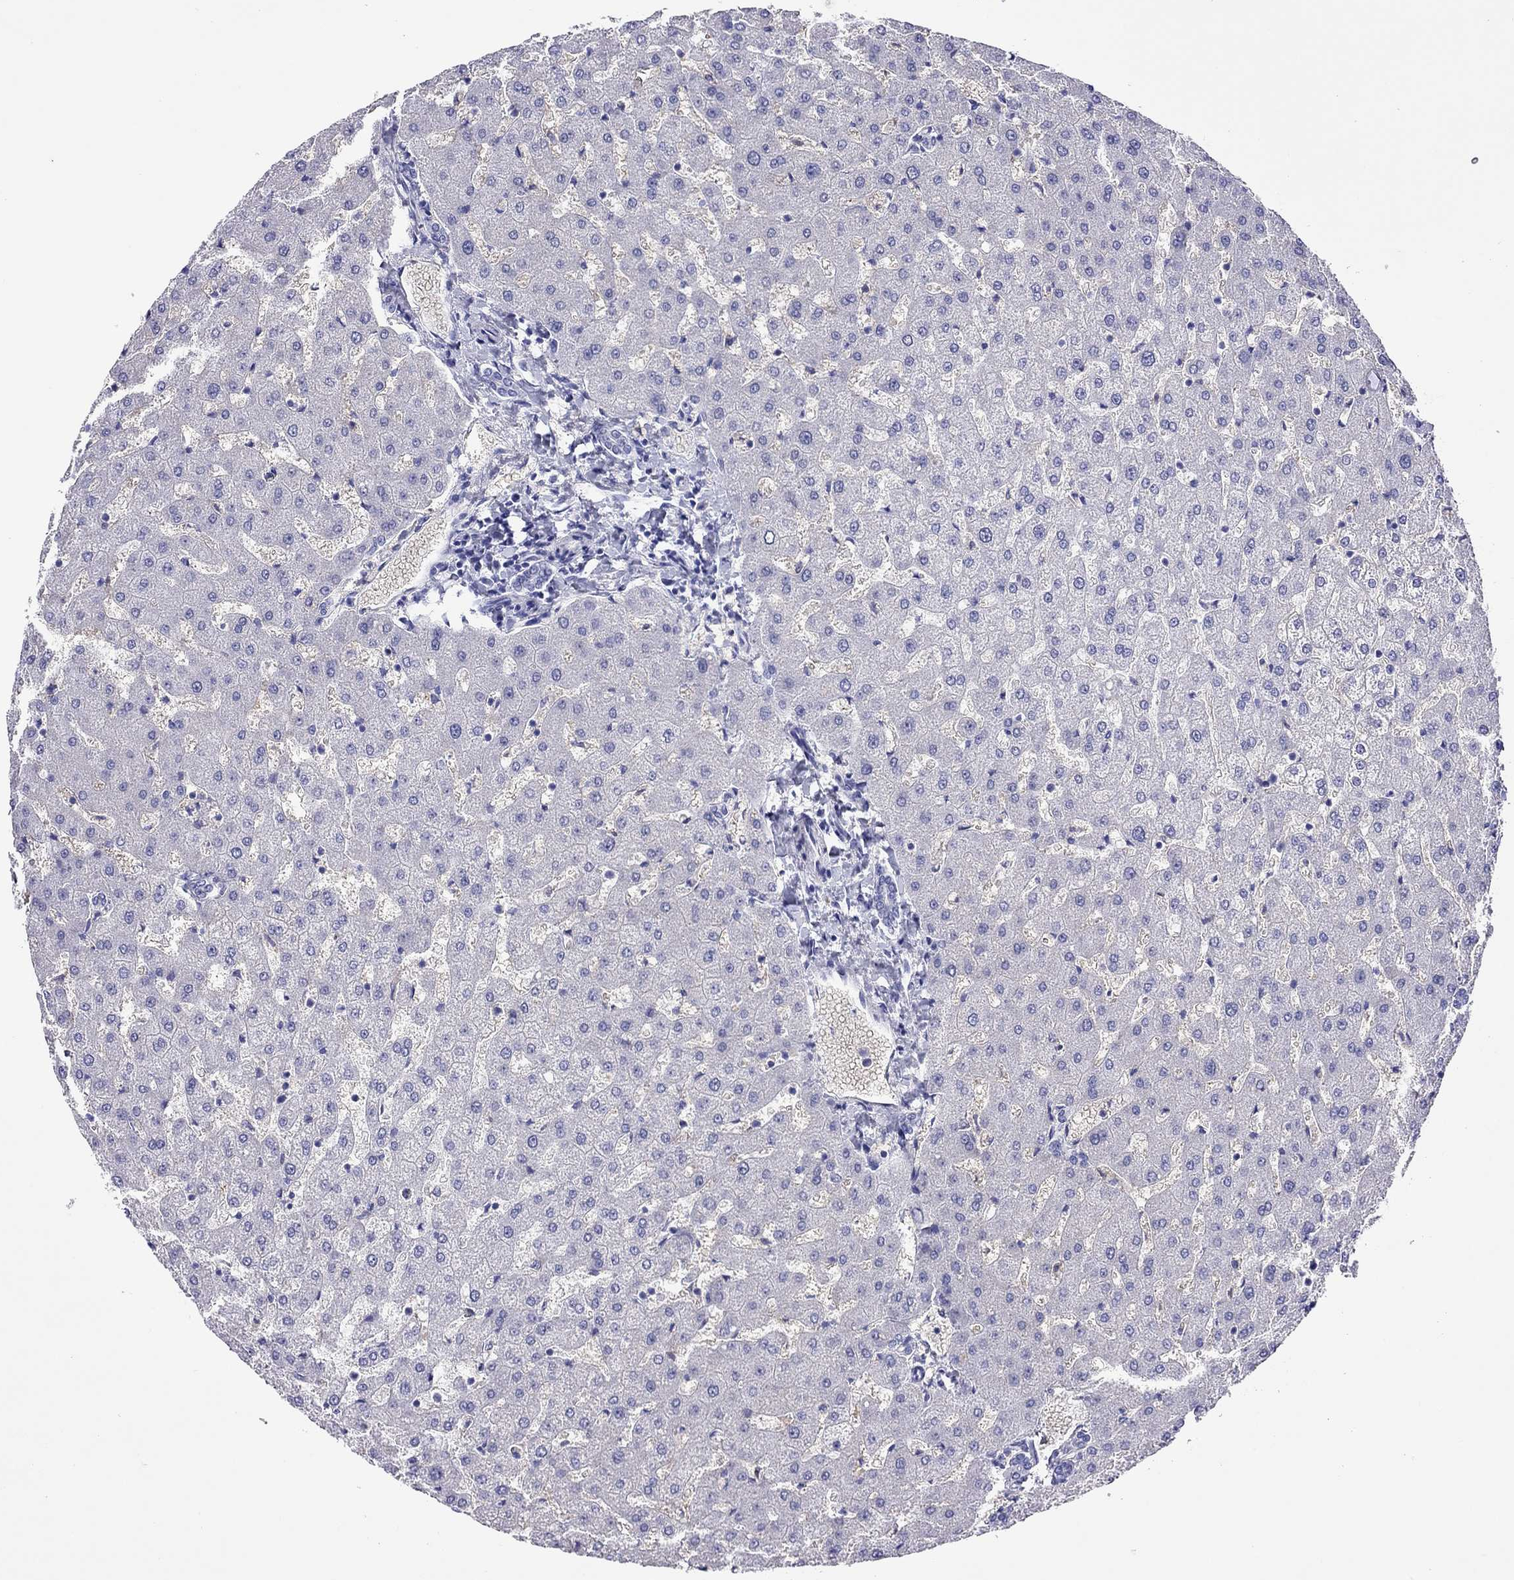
{"staining": {"intensity": "negative", "quantity": "none", "location": "none"}, "tissue": "liver", "cell_type": "Cholangiocytes", "image_type": "normal", "snomed": [{"axis": "morphology", "description": "Normal tissue, NOS"}, {"axis": "topography", "description": "Liver"}], "caption": "DAB immunohistochemical staining of unremarkable liver reveals no significant expression in cholangiocytes.", "gene": "SLC30A8", "patient": {"sex": "female", "age": 50}}